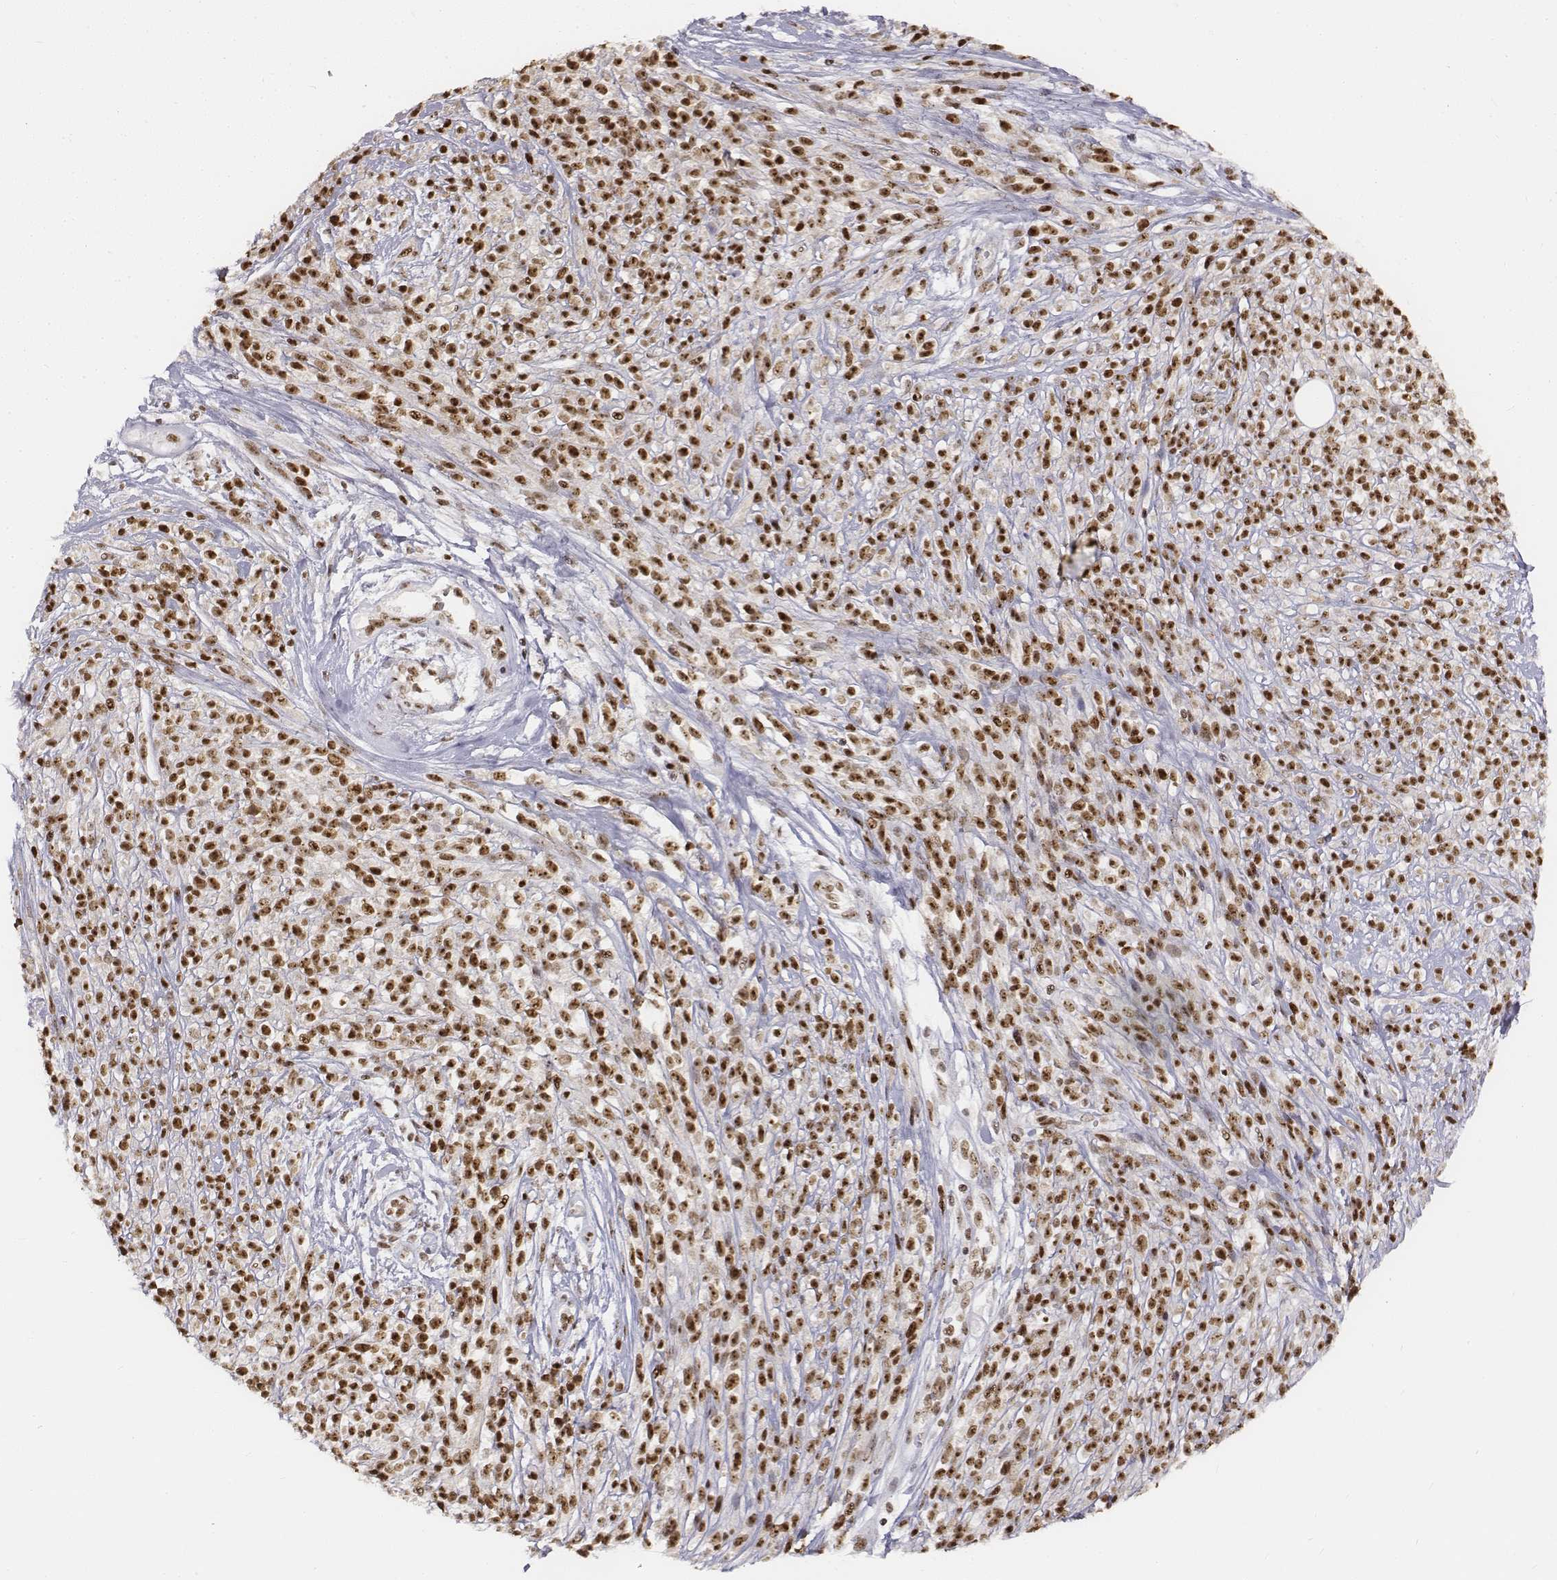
{"staining": {"intensity": "strong", "quantity": ">75%", "location": "nuclear"}, "tissue": "melanoma", "cell_type": "Tumor cells", "image_type": "cancer", "snomed": [{"axis": "morphology", "description": "Malignant melanoma, NOS"}, {"axis": "topography", "description": "Skin"}, {"axis": "topography", "description": "Skin of trunk"}], "caption": "Melanoma stained with DAB (3,3'-diaminobenzidine) IHC exhibits high levels of strong nuclear positivity in about >75% of tumor cells.", "gene": "PHF6", "patient": {"sex": "male", "age": 74}}